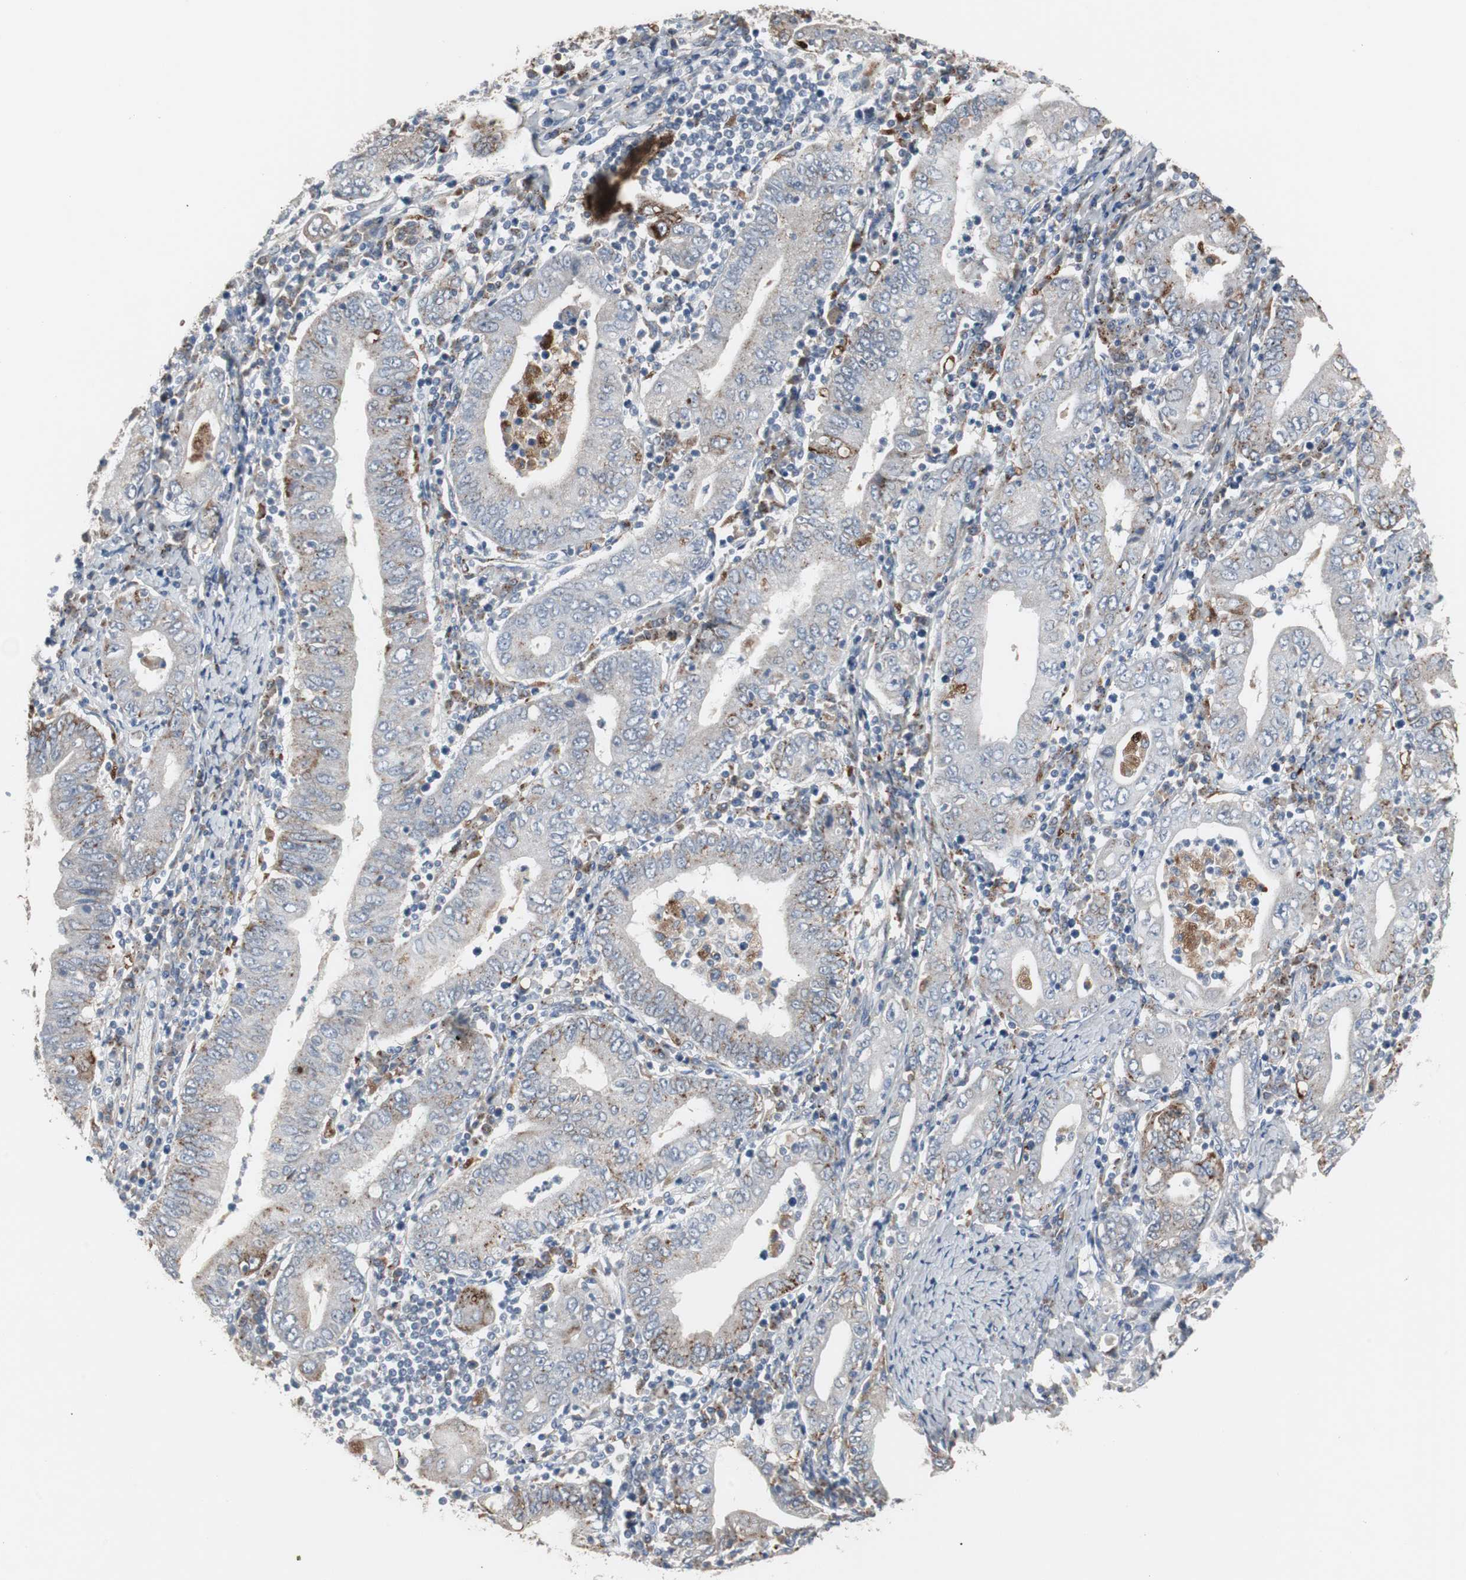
{"staining": {"intensity": "strong", "quantity": "<25%", "location": "cytoplasmic/membranous"}, "tissue": "stomach cancer", "cell_type": "Tumor cells", "image_type": "cancer", "snomed": [{"axis": "morphology", "description": "Normal tissue, NOS"}, {"axis": "morphology", "description": "Adenocarcinoma, NOS"}, {"axis": "topography", "description": "Esophagus"}, {"axis": "topography", "description": "Stomach, upper"}, {"axis": "topography", "description": "Peripheral nerve tissue"}], "caption": "Tumor cells exhibit medium levels of strong cytoplasmic/membranous positivity in about <25% of cells in stomach adenocarcinoma. The staining was performed using DAB (3,3'-diaminobenzidine) to visualize the protein expression in brown, while the nuclei were stained in blue with hematoxylin (Magnification: 20x).", "gene": "GBA1", "patient": {"sex": "male", "age": 62}}